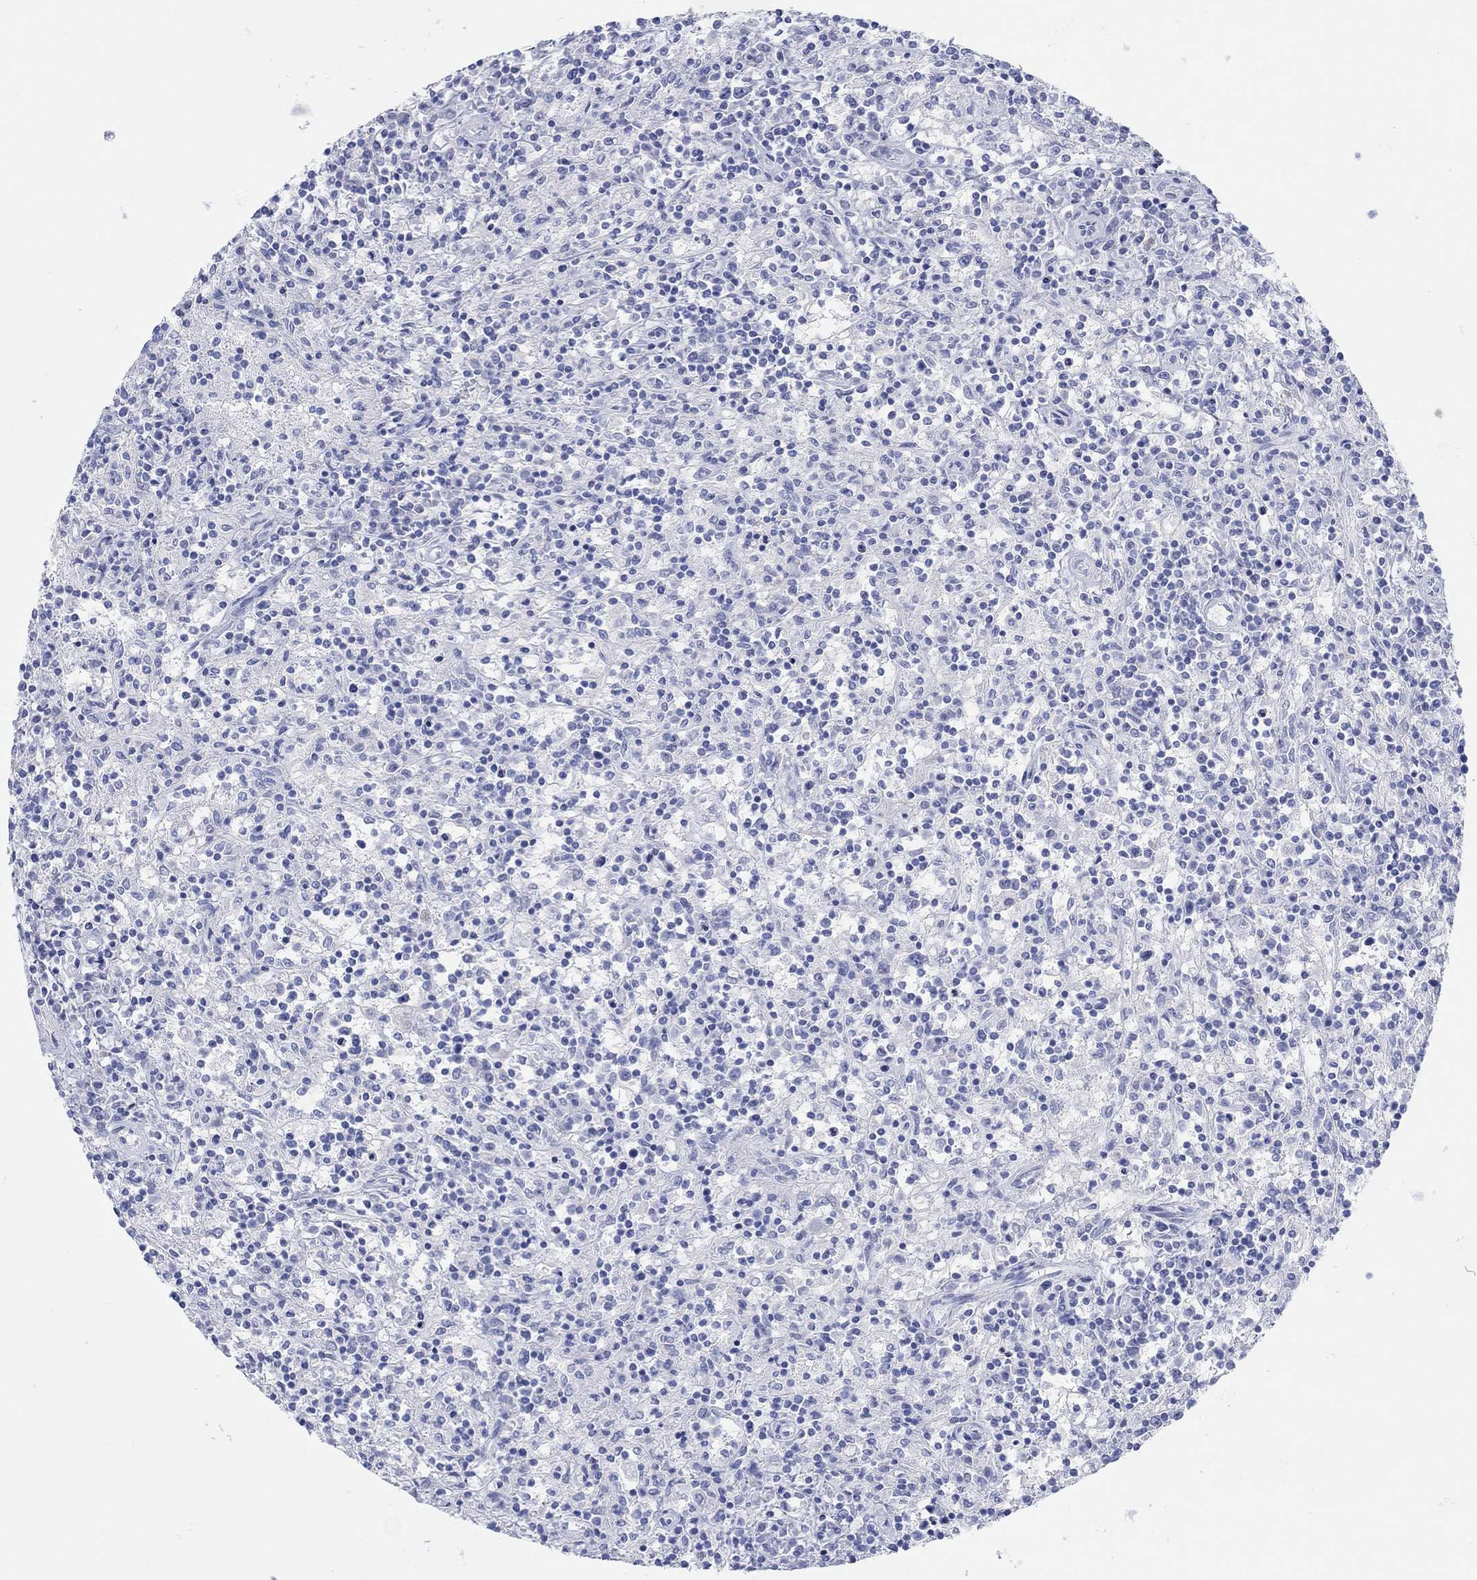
{"staining": {"intensity": "negative", "quantity": "none", "location": "none"}, "tissue": "lymphoma", "cell_type": "Tumor cells", "image_type": "cancer", "snomed": [{"axis": "morphology", "description": "Malignant lymphoma, non-Hodgkin's type, Low grade"}, {"axis": "topography", "description": "Spleen"}], "caption": "A high-resolution image shows IHC staining of low-grade malignant lymphoma, non-Hodgkin's type, which displays no significant staining in tumor cells.", "gene": "AK8", "patient": {"sex": "male", "age": 62}}